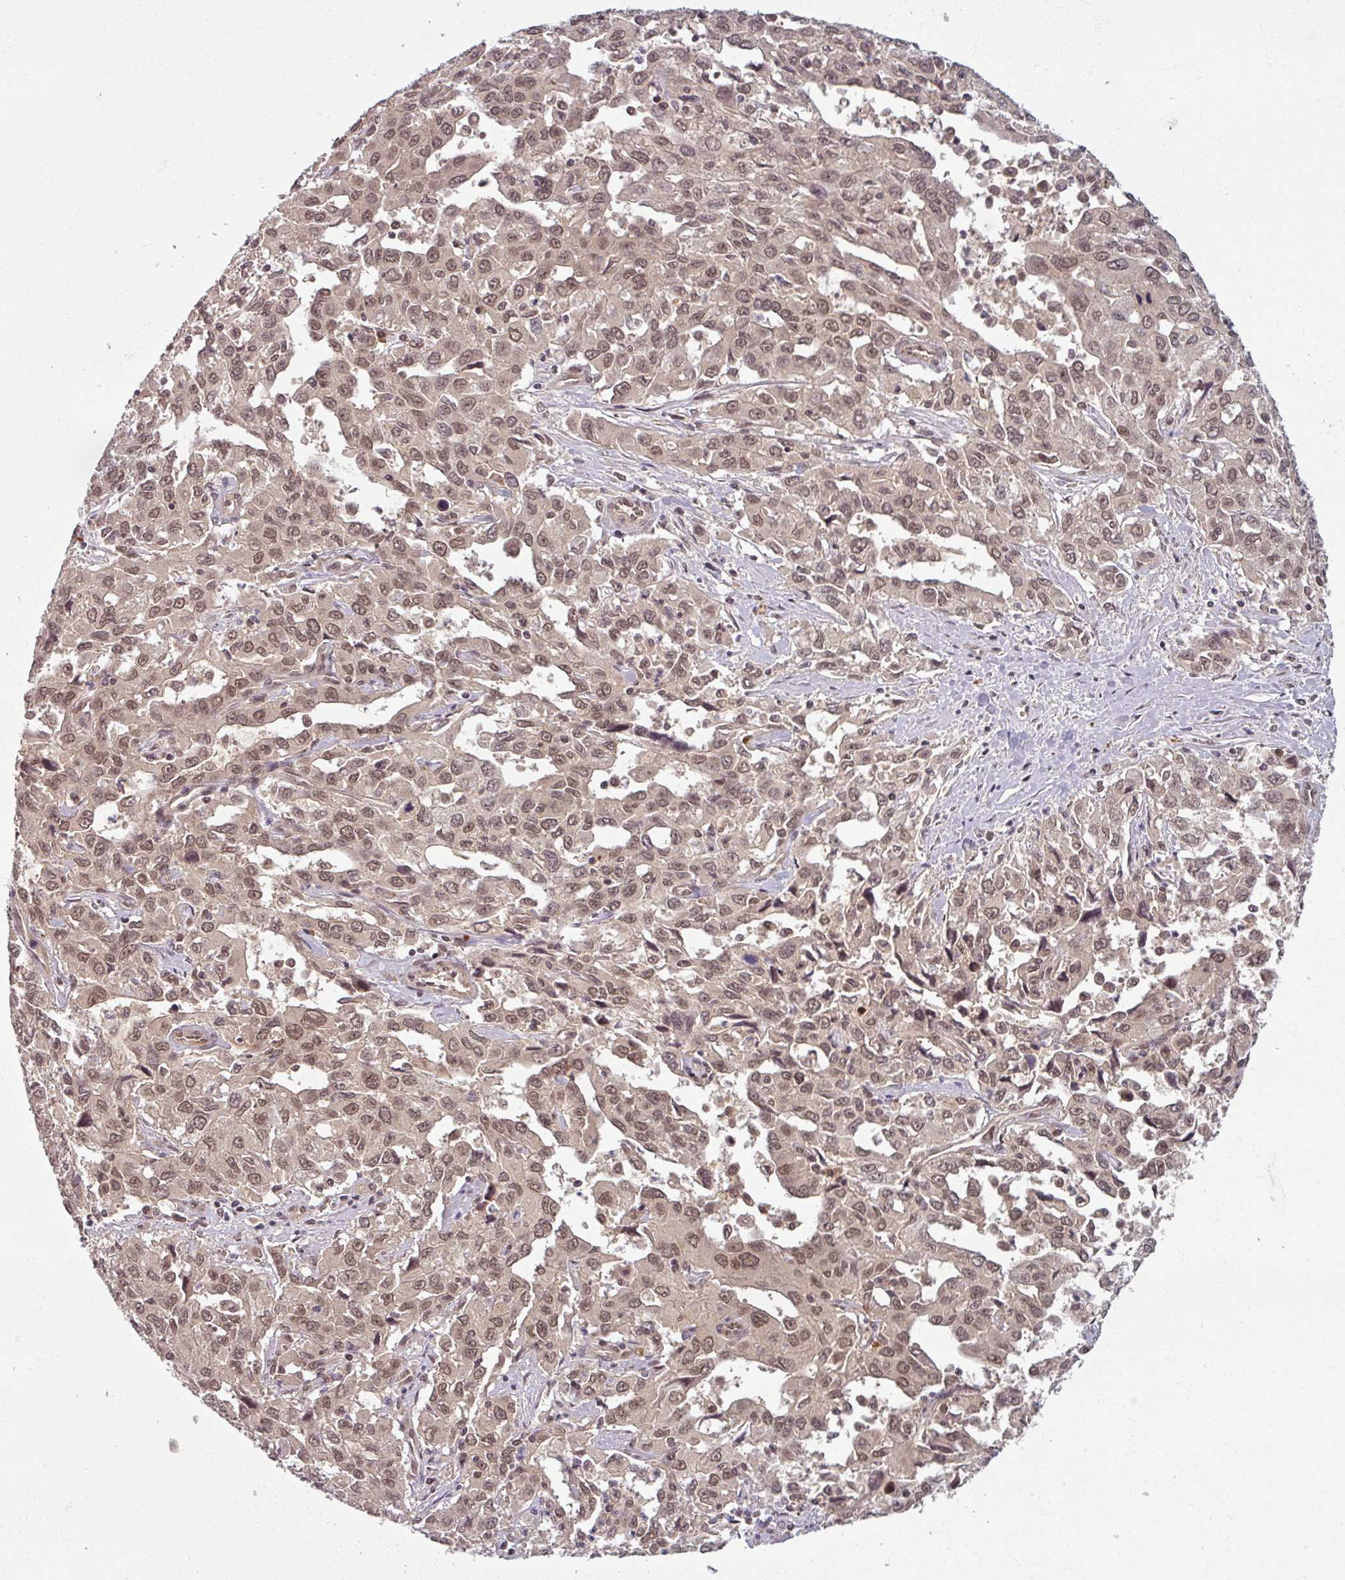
{"staining": {"intensity": "moderate", "quantity": ">75%", "location": "nuclear"}, "tissue": "liver cancer", "cell_type": "Tumor cells", "image_type": "cancer", "snomed": [{"axis": "morphology", "description": "Carcinoma, Hepatocellular, NOS"}, {"axis": "topography", "description": "Liver"}], "caption": "A high-resolution micrograph shows immunohistochemistry (IHC) staining of hepatocellular carcinoma (liver), which reveals moderate nuclear expression in about >75% of tumor cells.", "gene": "POLR2G", "patient": {"sex": "male", "age": 63}}